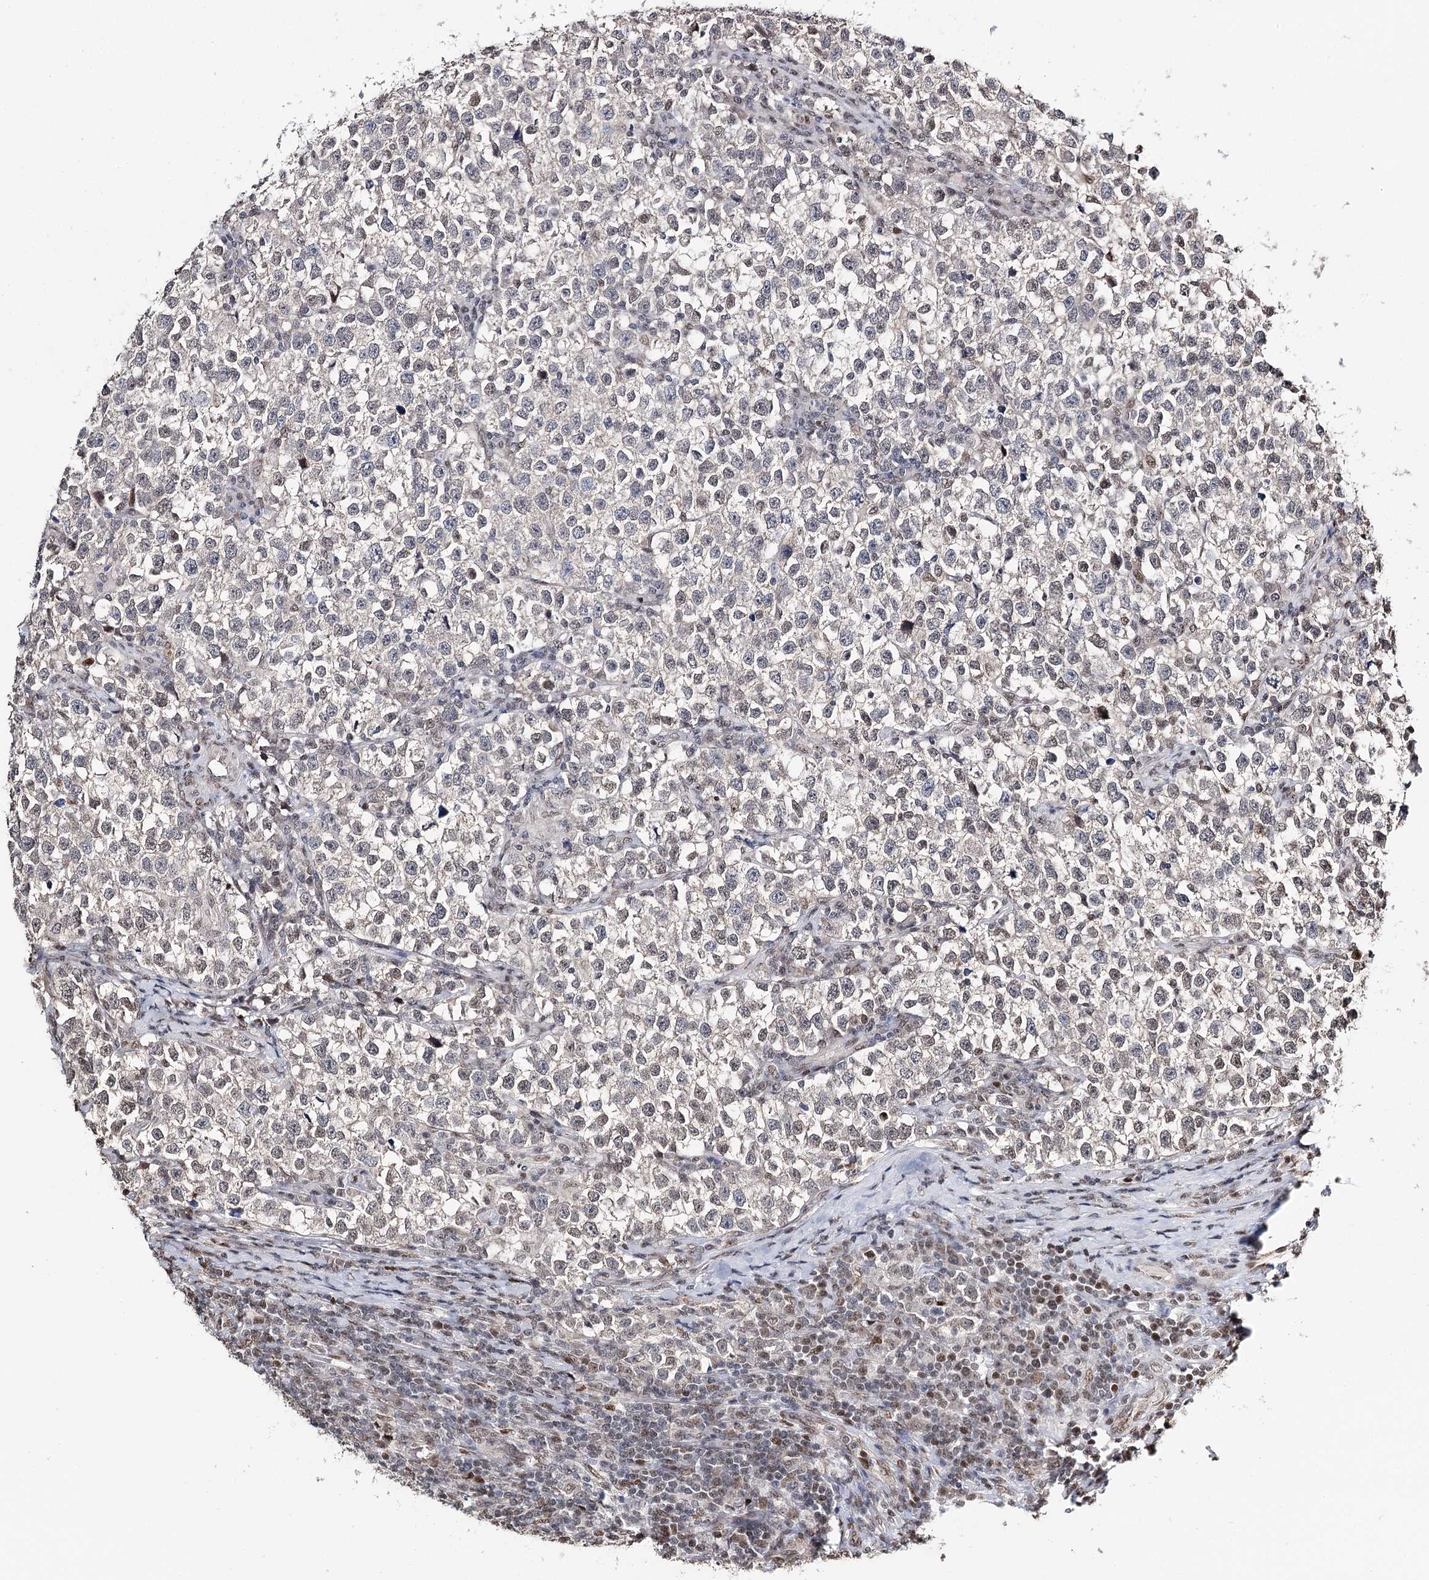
{"staining": {"intensity": "negative", "quantity": "none", "location": "none"}, "tissue": "testis cancer", "cell_type": "Tumor cells", "image_type": "cancer", "snomed": [{"axis": "morphology", "description": "Normal tissue, NOS"}, {"axis": "morphology", "description": "Seminoma, NOS"}, {"axis": "topography", "description": "Testis"}], "caption": "The photomicrograph demonstrates no significant expression in tumor cells of seminoma (testis).", "gene": "RPS27A", "patient": {"sex": "male", "age": 43}}